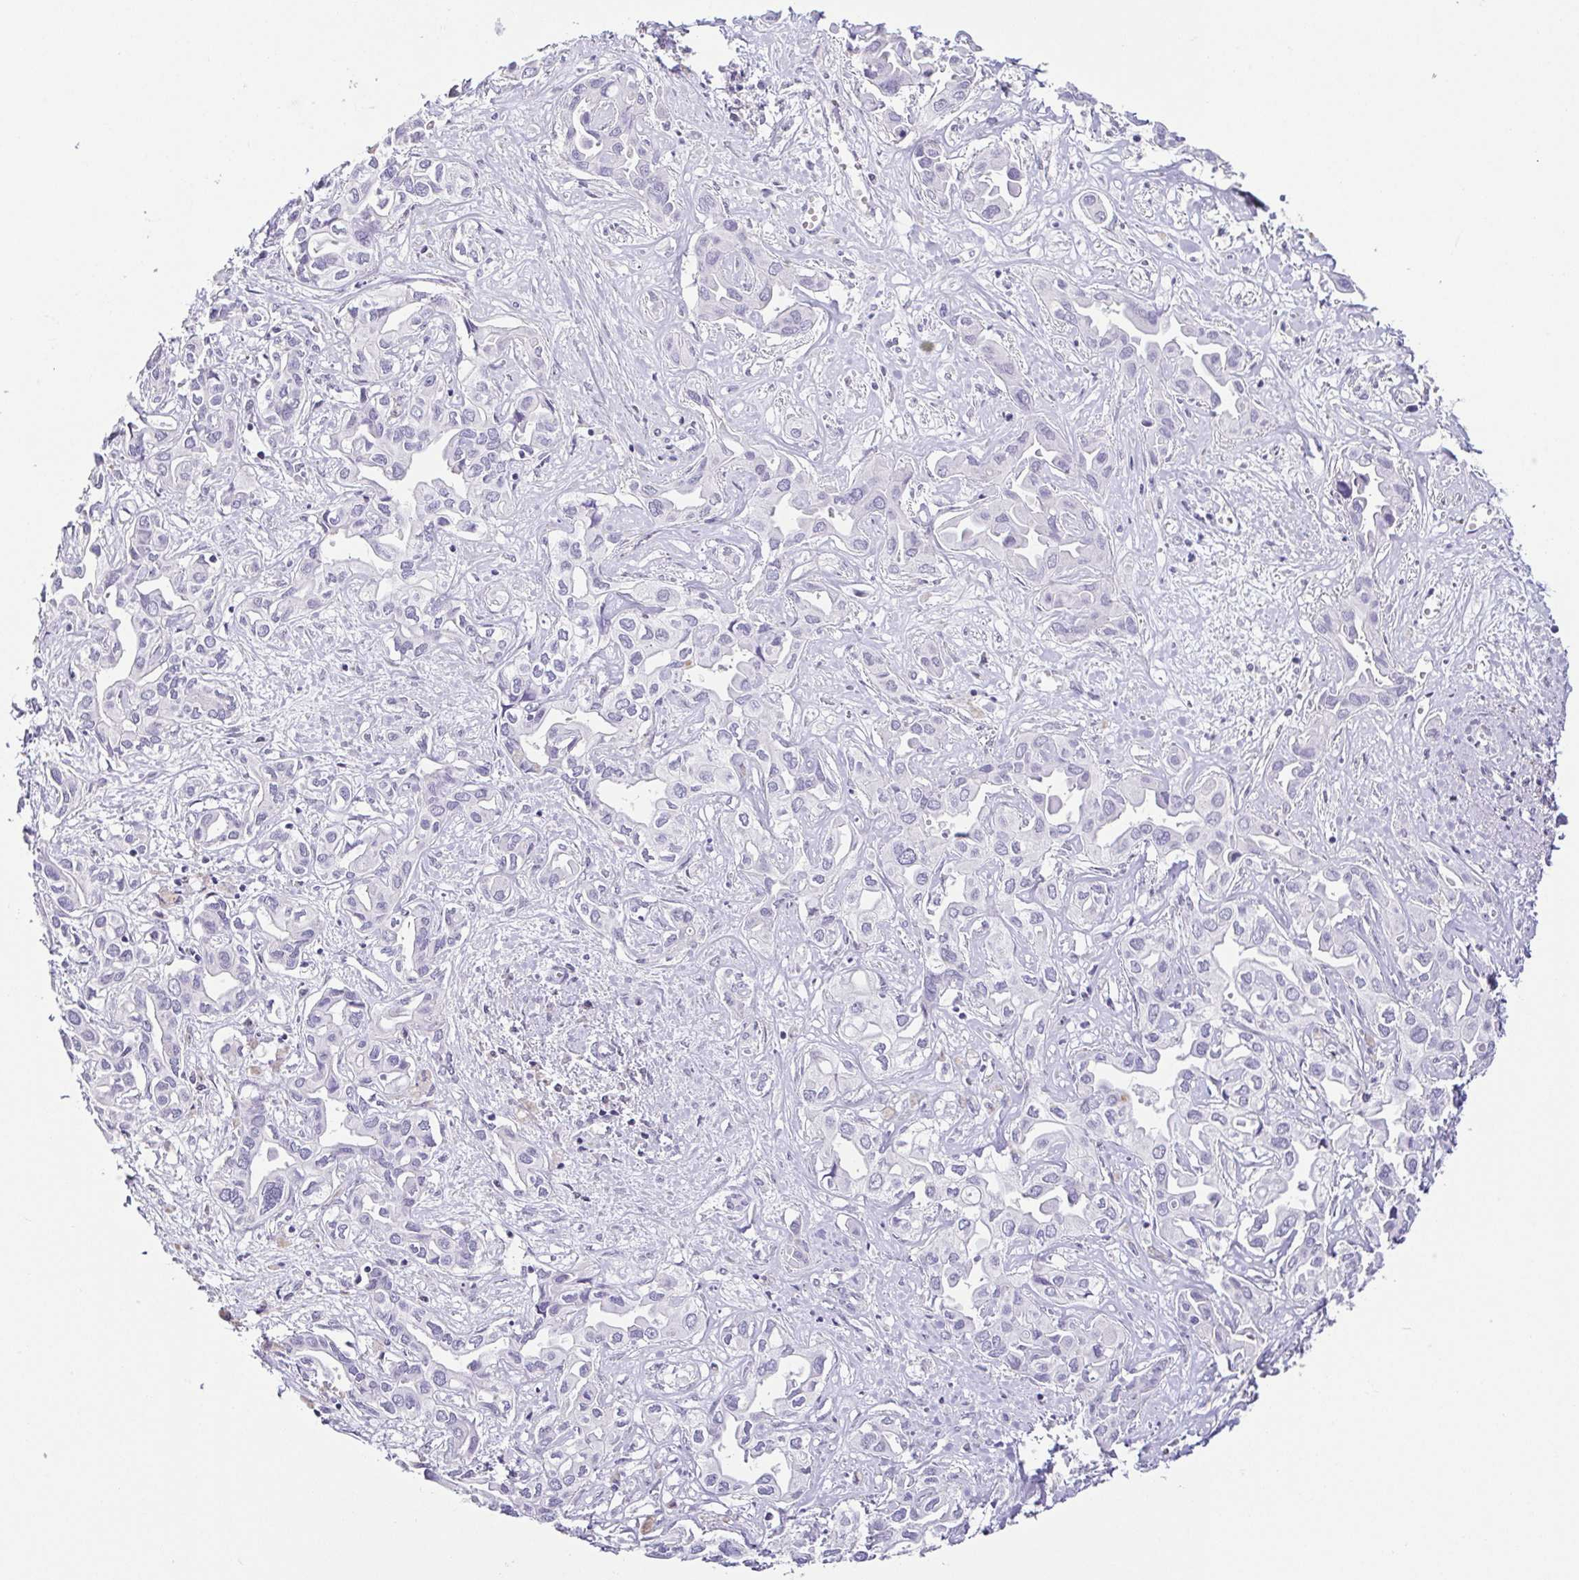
{"staining": {"intensity": "negative", "quantity": "none", "location": "none"}, "tissue": "liver cancer", "cell_type": "Tumor cells", "image_type": "cancer", "snomed": [{"axis": "morphology", "description": "Cholangiocarcinoma"}, {"axis": "topography", "description": "Liver"}], "caption": "Protein analysis of liver cholangiocarcinoma exhibits no significant expression in tumor cells. (DAB immunohistochemistry (IHC), high magnification).", "gene": "TCF3", "patient": {"sex": "female", "age": 64}}